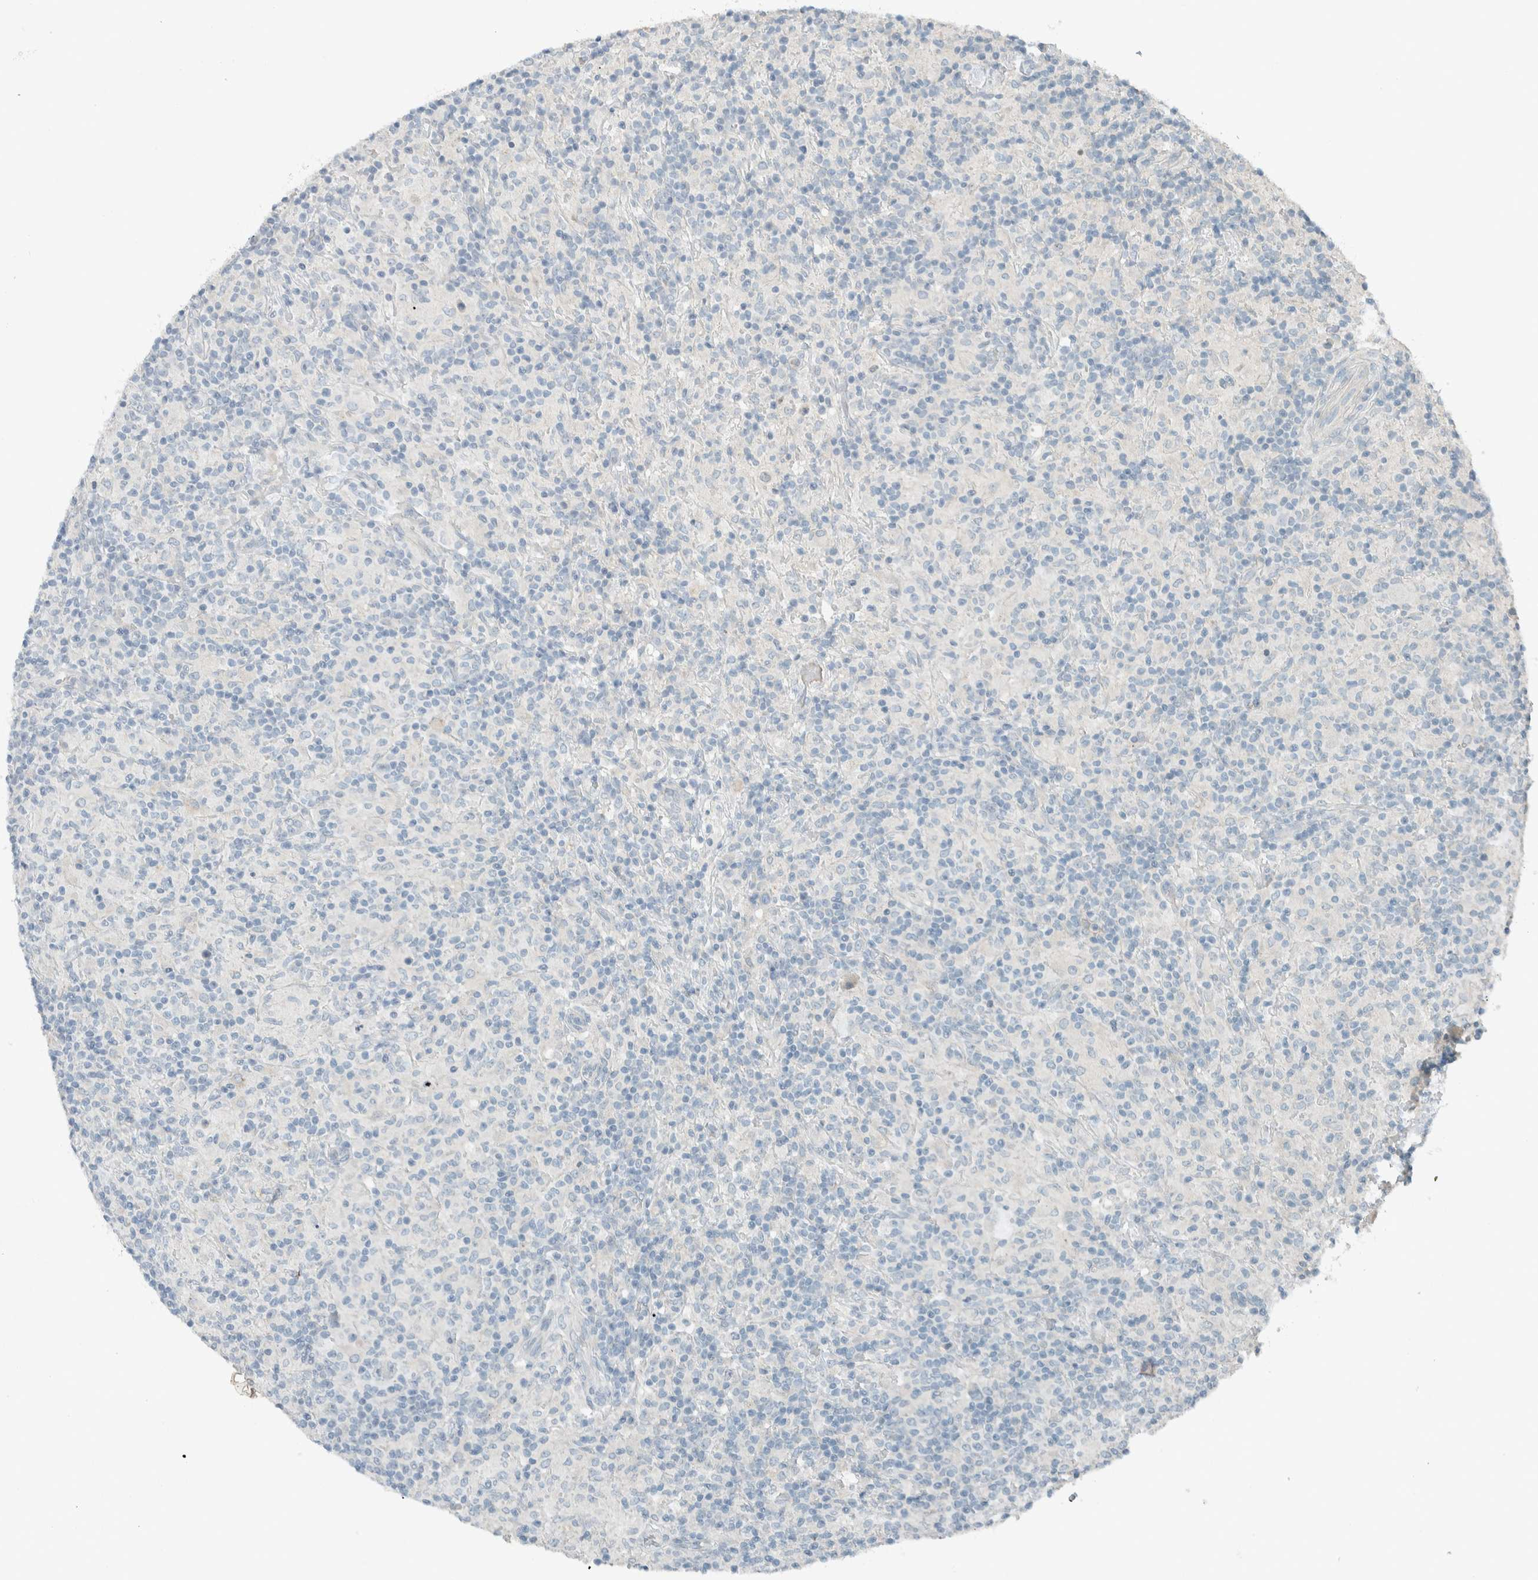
{"staining": {"intensity": "negative", "quantity": "none", "location": "none"}, "tissue": "lymphoma", "cell_type": "Tumor cells", "image_type": "cancer", "snomed": [{"axis": "morphology", "description": "Hodgkin's disease, NOS"}, {"axis": "topography", "description": "Lymph node"}], "caption": "This is a image of immunohistochemistry (IHC) staining of Hodgkin's disease, which shows no expression in tumor cells.", "gene": "CERCAM", "patient": {"sex": "male", "age": 70}}